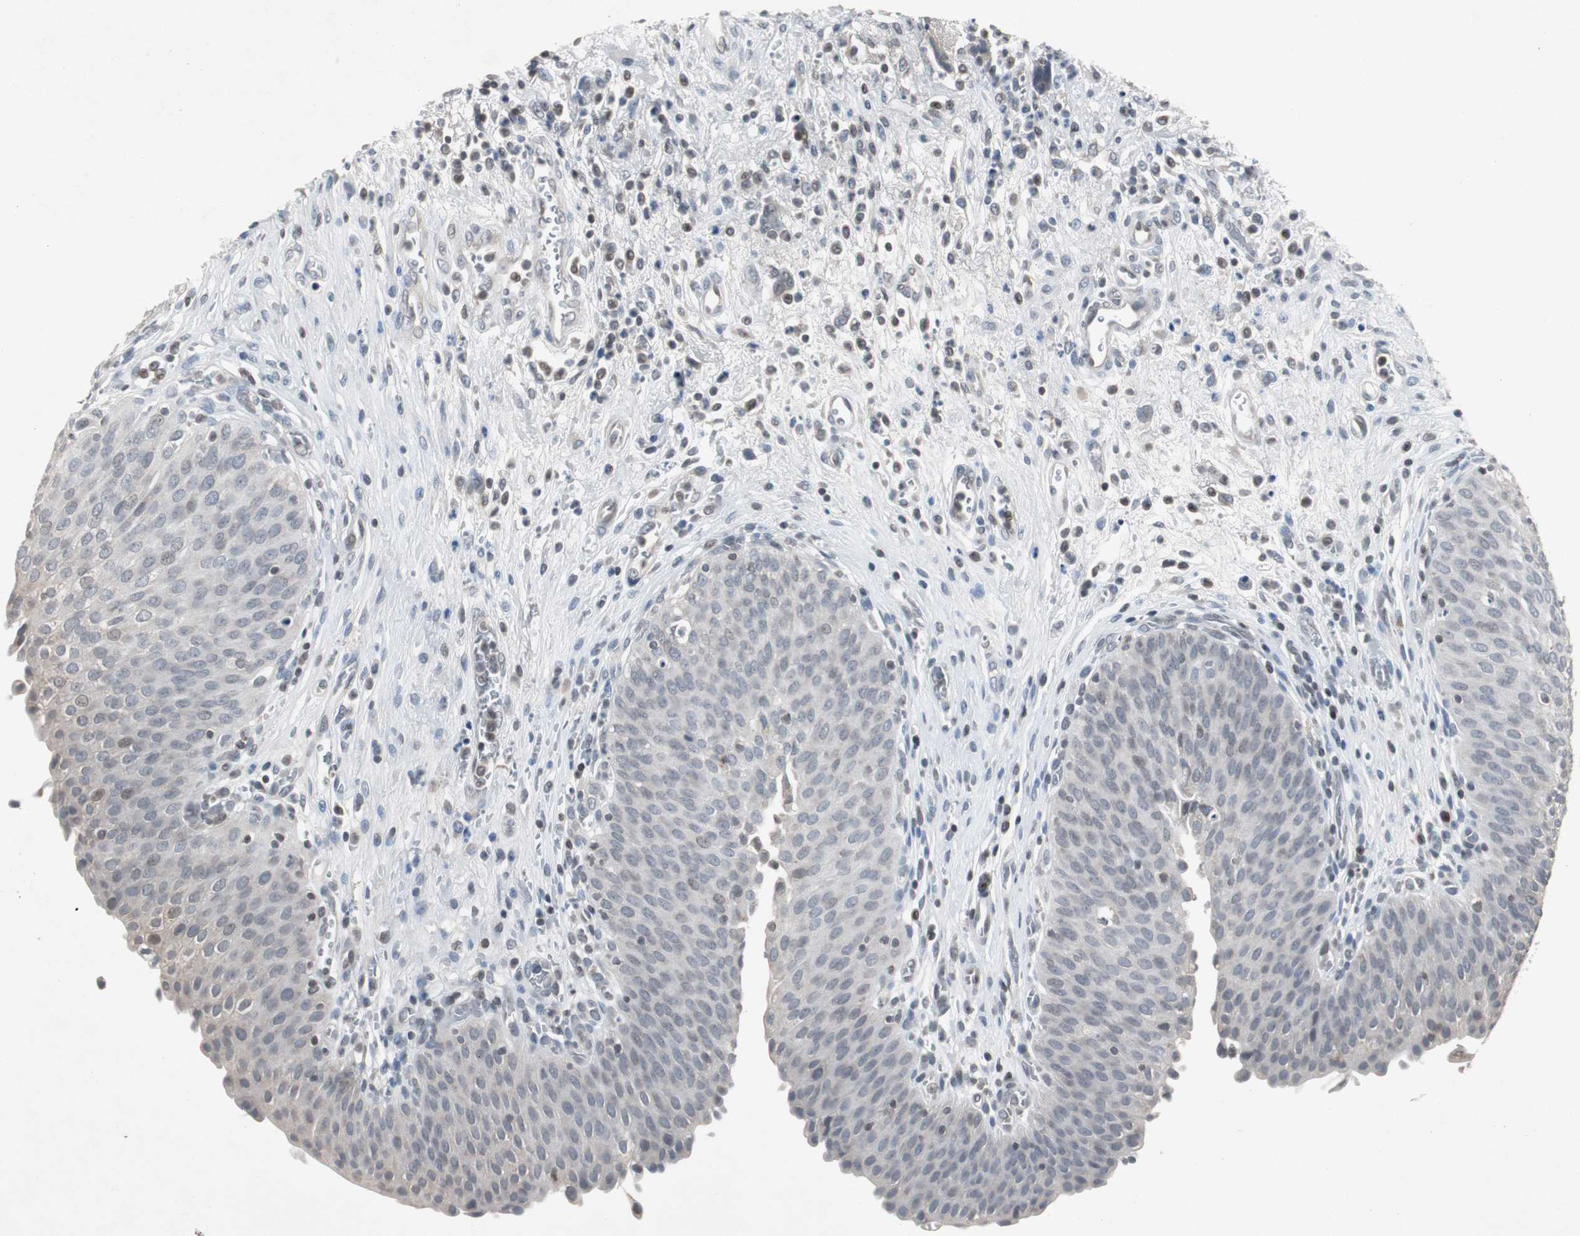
{"staining": {"intensity": "negative", "quantity": "none", "location": "none"}, "tissue": "urinary bladder", "cell_type": "Urothelial cells", "image_type": "normal", "snomed": [{"axis": "morphology", "description": "Normal tissue, NOS"}, {"axis": "morphology", "description": "Dysplasia, NOS"}, {"axis": "topography", "description": "Urinary bladder"}], "caption": "The photomicrograph displays no staining of urothelial cells in benign urinary bladder.", "gene": "ZNF396", "patient": {"sex": "male", "age": 35}}